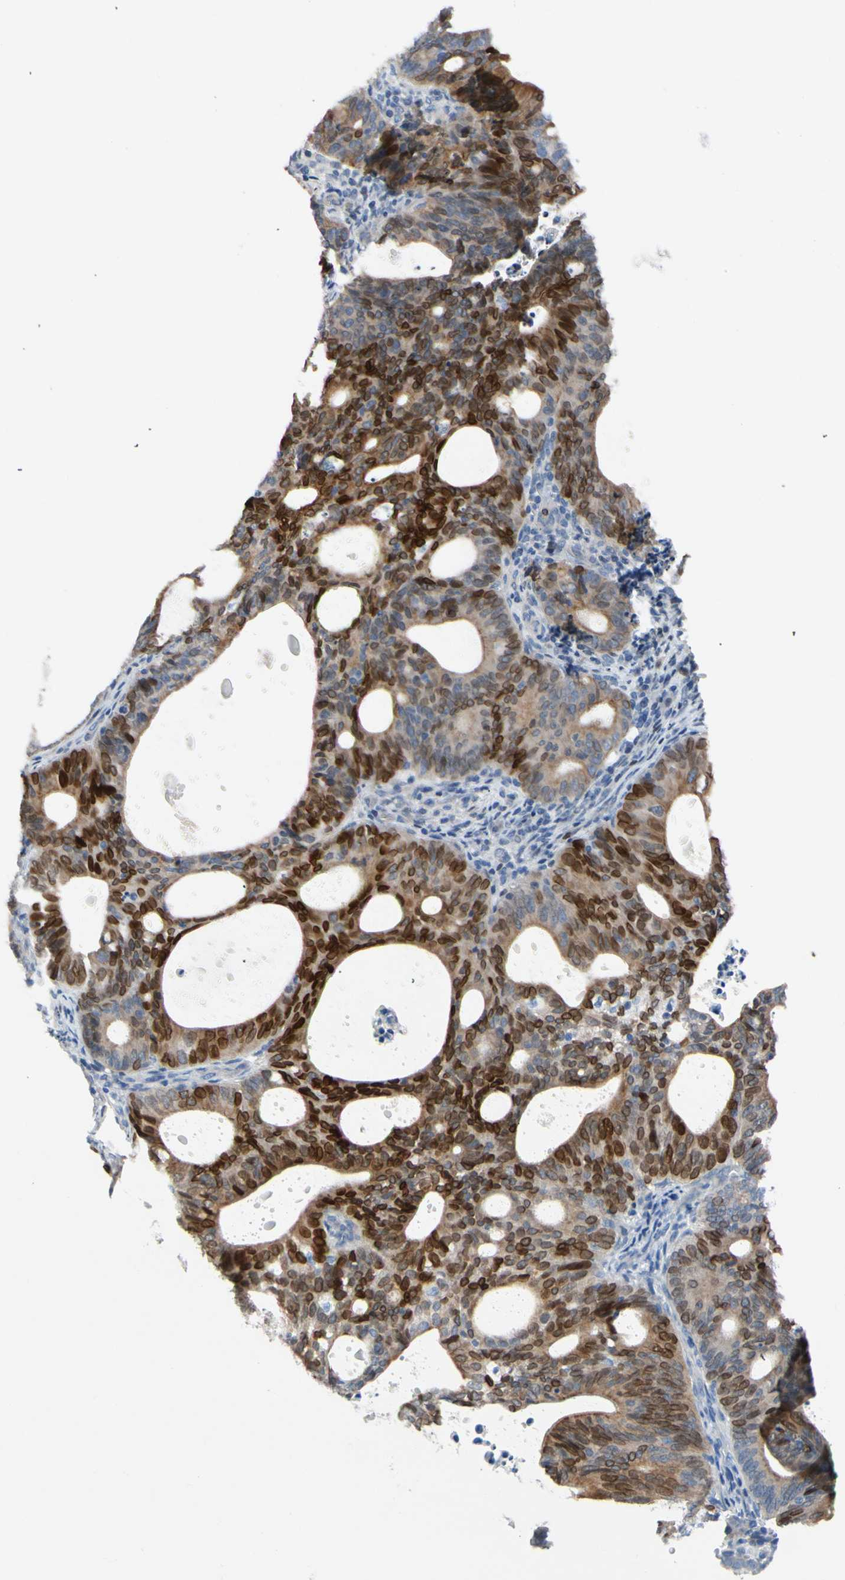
{"staining": {"intensity": "strong", "quantity": ">75%", "location": "cytoplasmic/membranous,nuclear"}, "tissue": "endometrial cancer", "cell_type": "Tumor cells", "image_type": "cancer", "snomed": [{"axis": "morphology", "description": "Adenocarcinoma, NOS"}, {"axis": "topography", "description": "Uterus"}], "caption": "Strong cytoplasmic/membranous and nuclear expression is present in approximately >75% of tumor cells in adenocarcinoma (endometrial).", "gene": "ZNF132", "patient": {"sex": "female", "age": 83}}